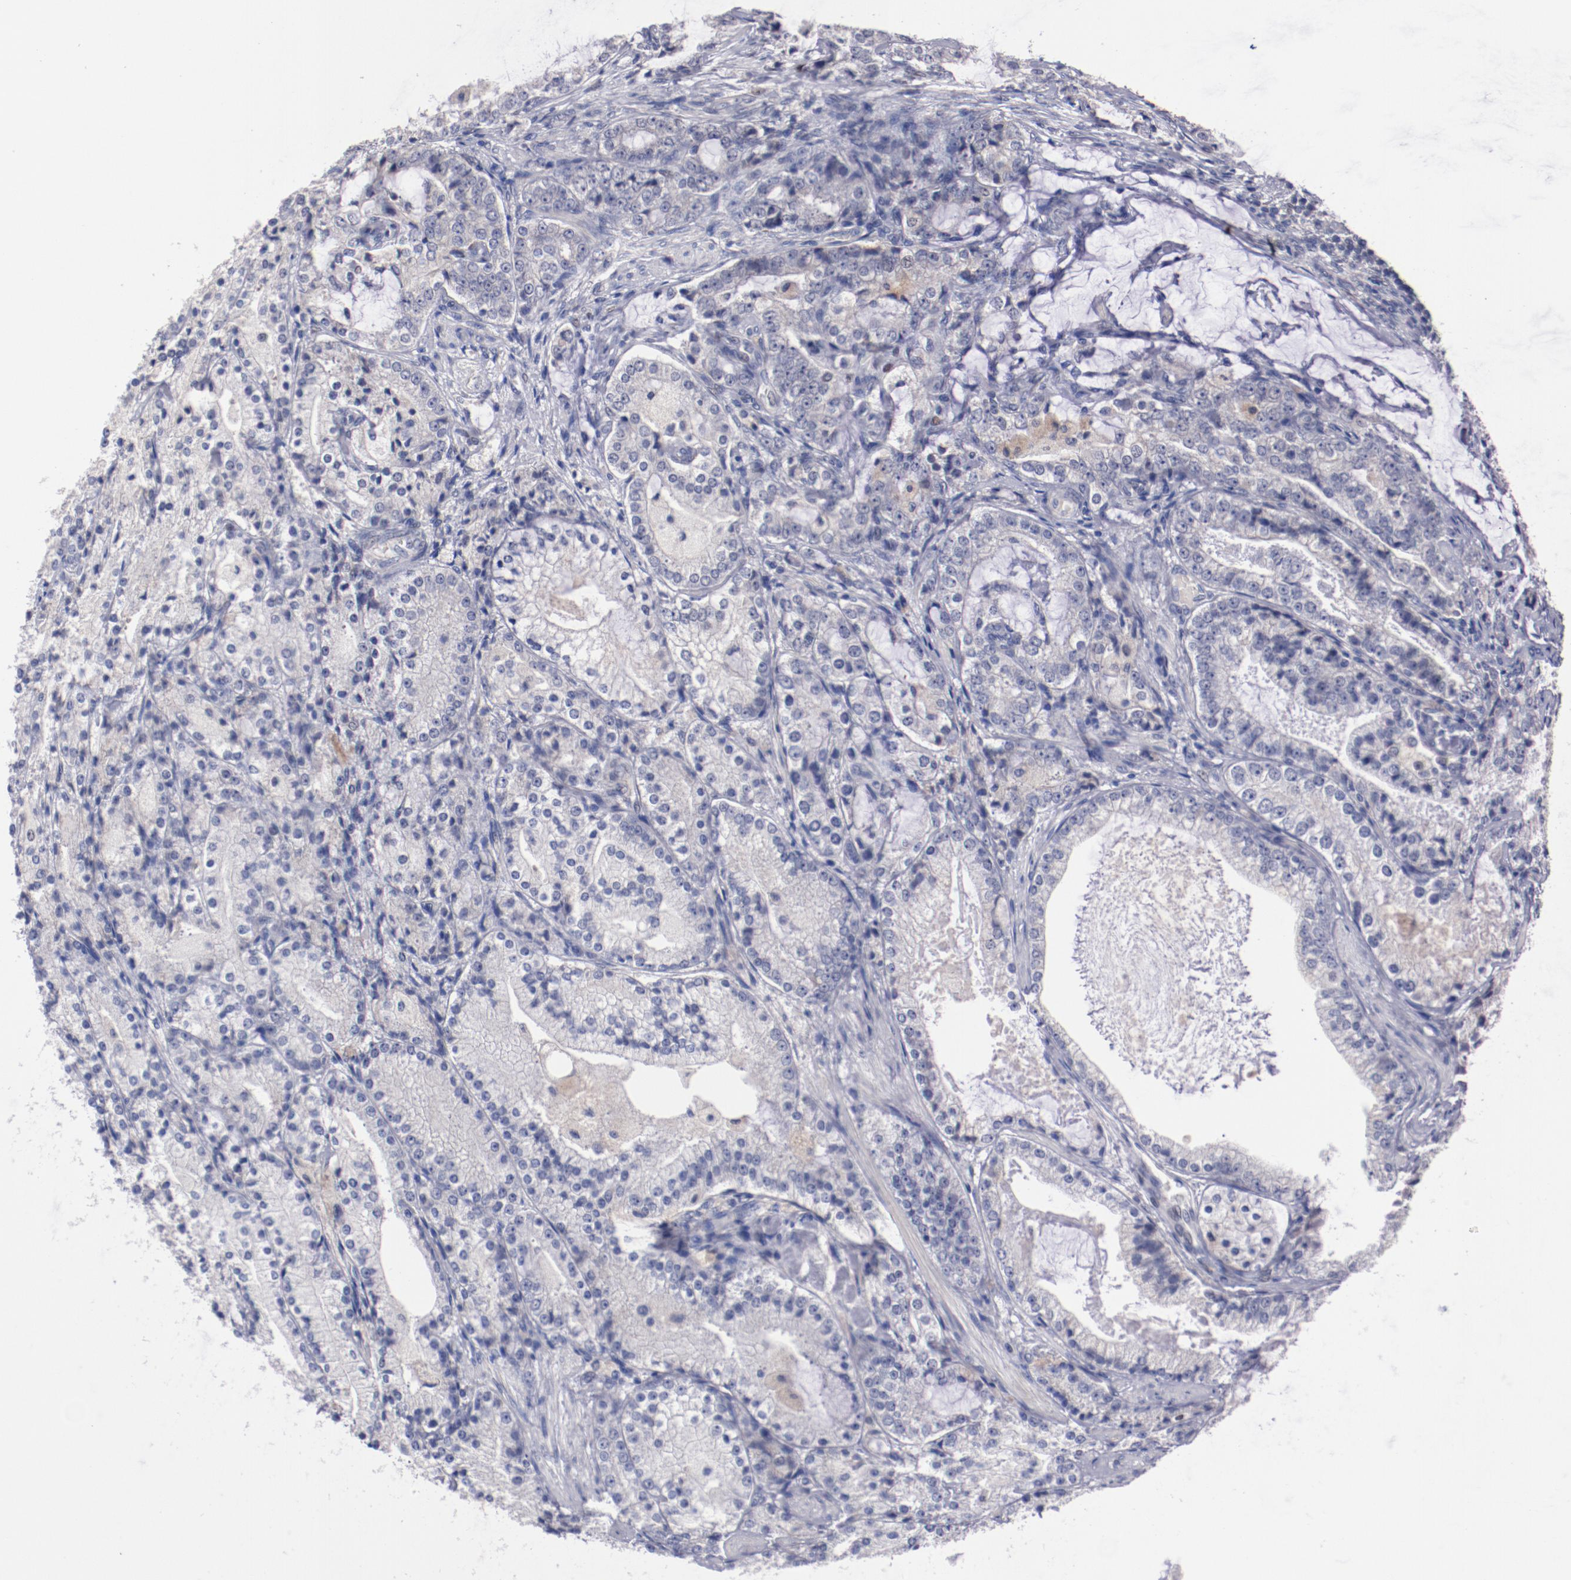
{"staining": {"intensity": "weak", "quantity": "<25%", "location": "cytoplasmic/membranous"}, "tissue": "prostate cancer", "cell_type": "Tumor cells", "image_type": "cancer", "snomed": [{"axis": "morphology", "description": "Adenocarcinoma, High grade"}, {"axis": "topography", "description": "Prostate"}], "caption": "Immunohistochemistry (IHC) micrograph of neoplastic tissue: human prostate cancer (high-grade adenocarcinoma) stained with DAB displays no significant protein staining in tumor cells.", "gene": "FAM81A", "patient": {"sex": "male", "age": 63}}